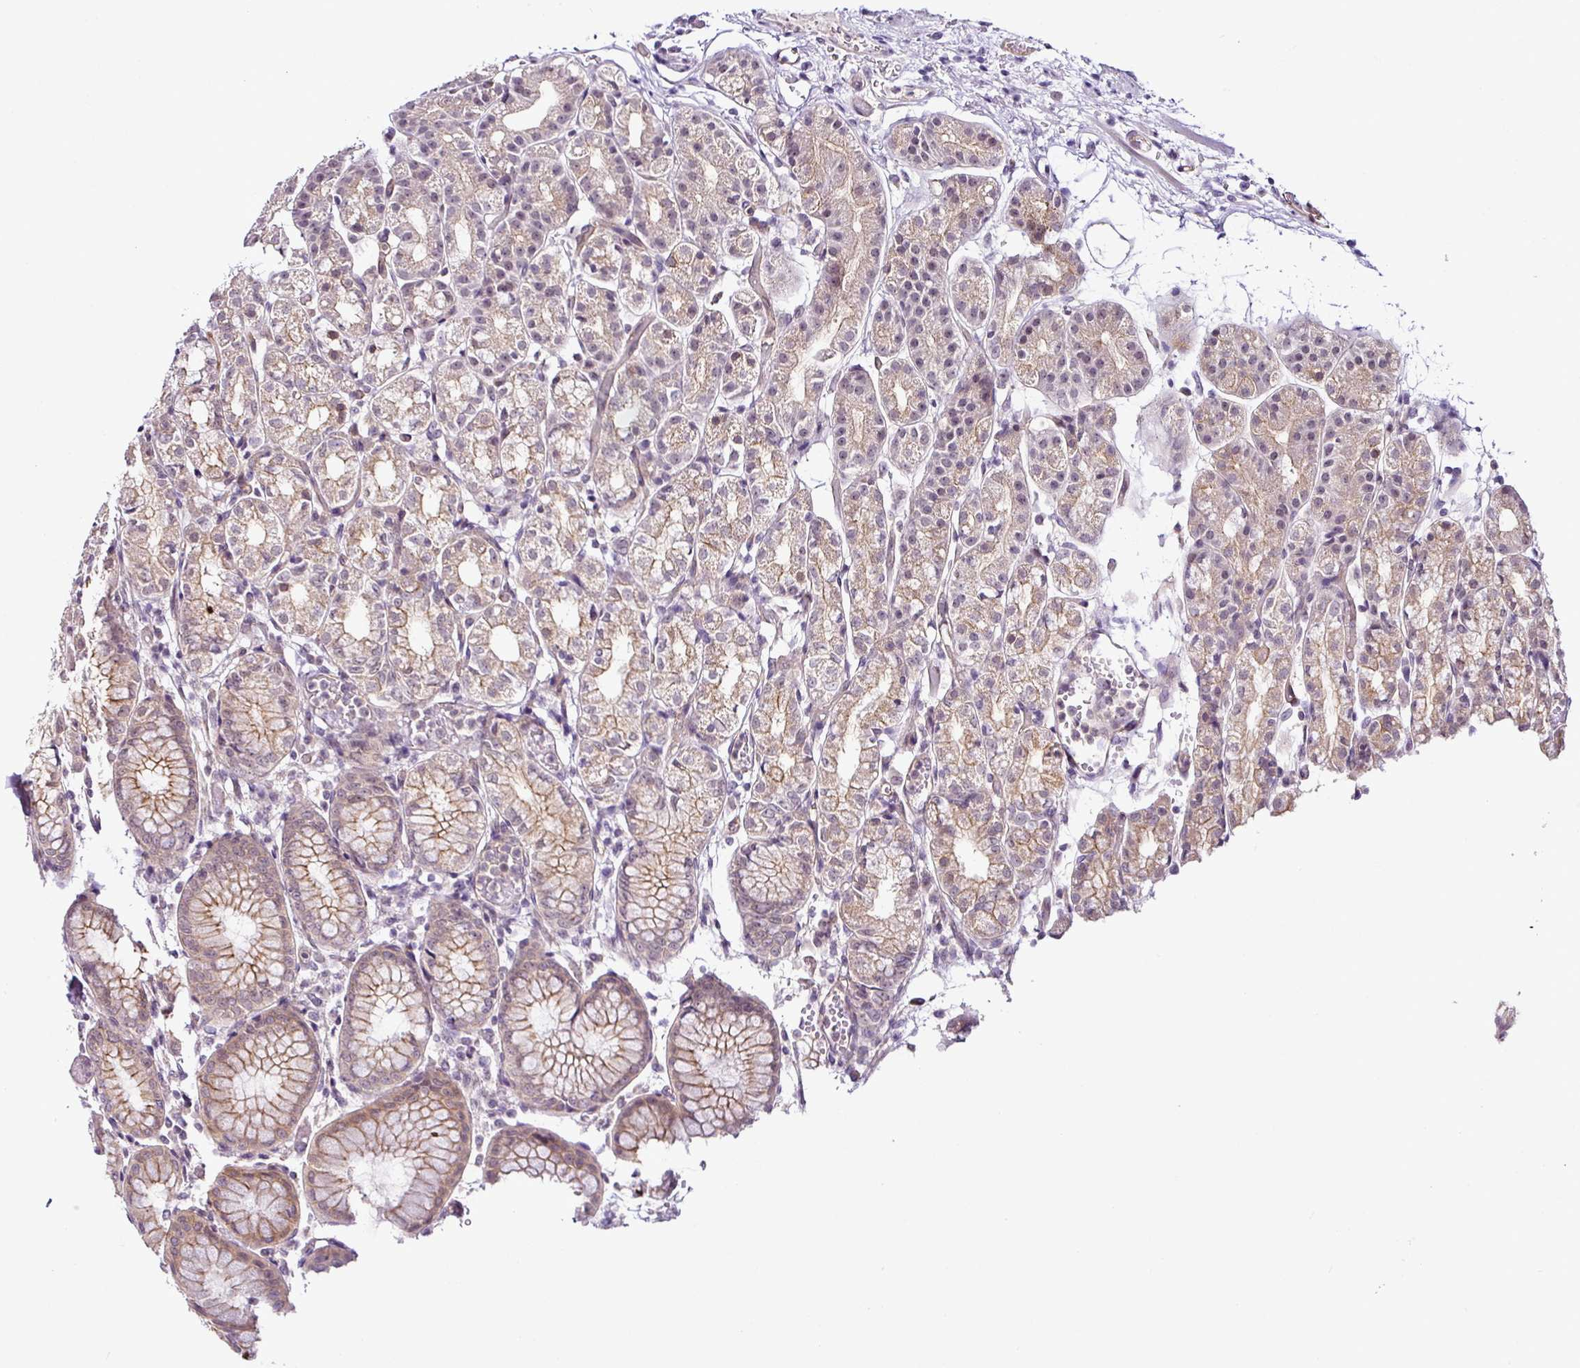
{"staining": {"intensity": "moderate", "quantity": "25%-75%", "location": "cytoplasmic/membranous"}, "tissue": "stomach", "cell_type": "Glandular cells", "image_type": "normal", "snomed": [{"axis": "morphology", "description": "Normal tissue, NOS"}, {"axis": "topography", "description": "Stomach"}], "caption": "Normal stomach demonstrates moderate cytoplasmic/membranous staining in about 25%-75% of glandular cells Immunohistochemistry stains the protein in brown and the nuclei are stained blue..", "gene": "DCAF13", "patient": {"sex": "female", "age": 57}}